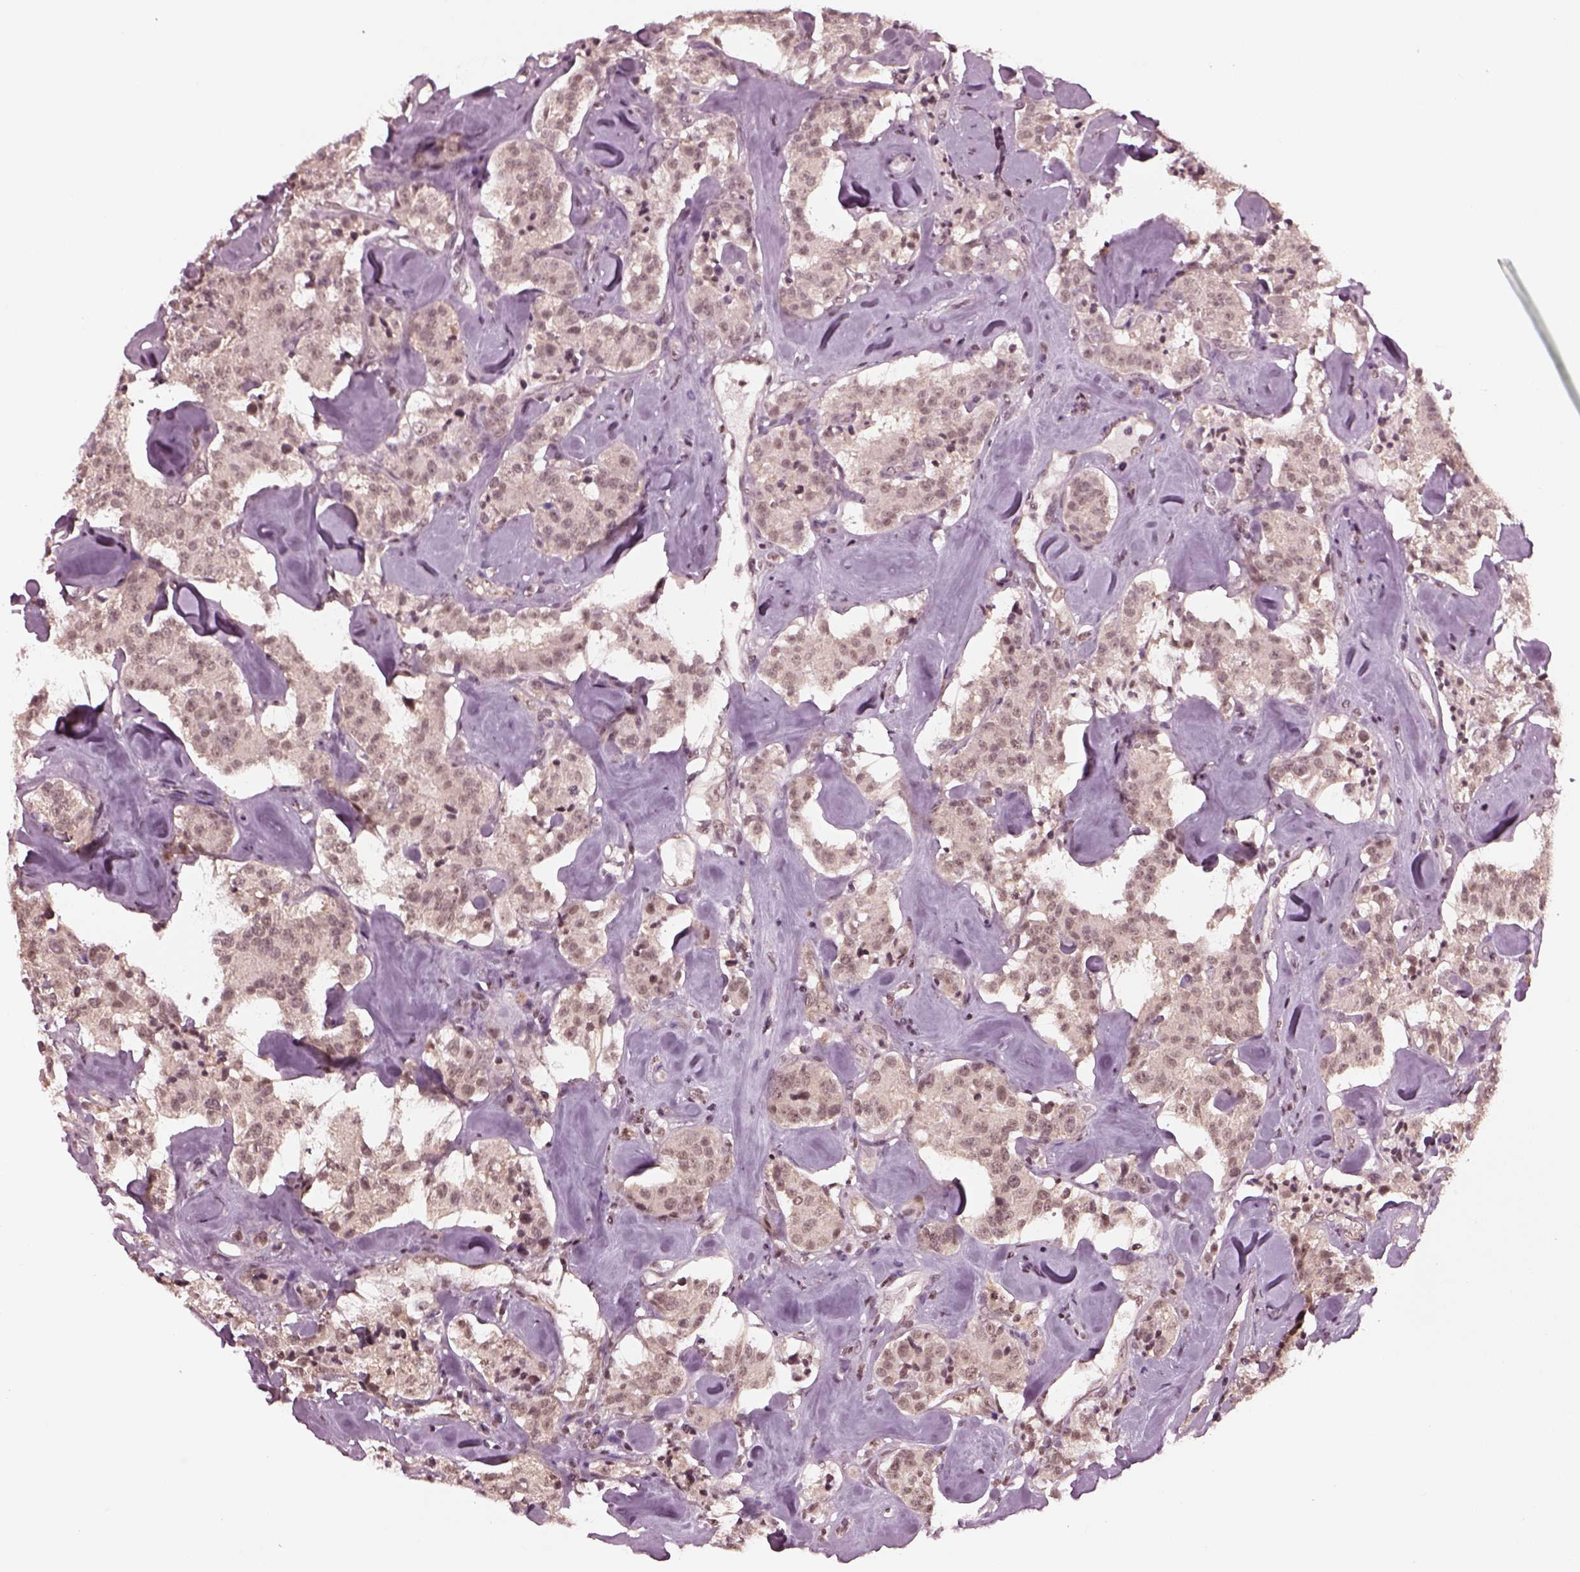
{"staining": {"intensity": "negative", "quantity": "none", "location": "none"}, "tissue": "carcinoid", "cell_type": "Tumor cells", "image_type": "cancer", "snomed": [{"axis": "morphology", "description": "Carcinoid, malignant, NOS"}, {"axis": "topography", "description": "Pancreas"}], "caption": "Tumor cells show no significant staining in carcinoid.", "gene": "RUVBL2", "patient": {"sex": "male", "age": 41}}